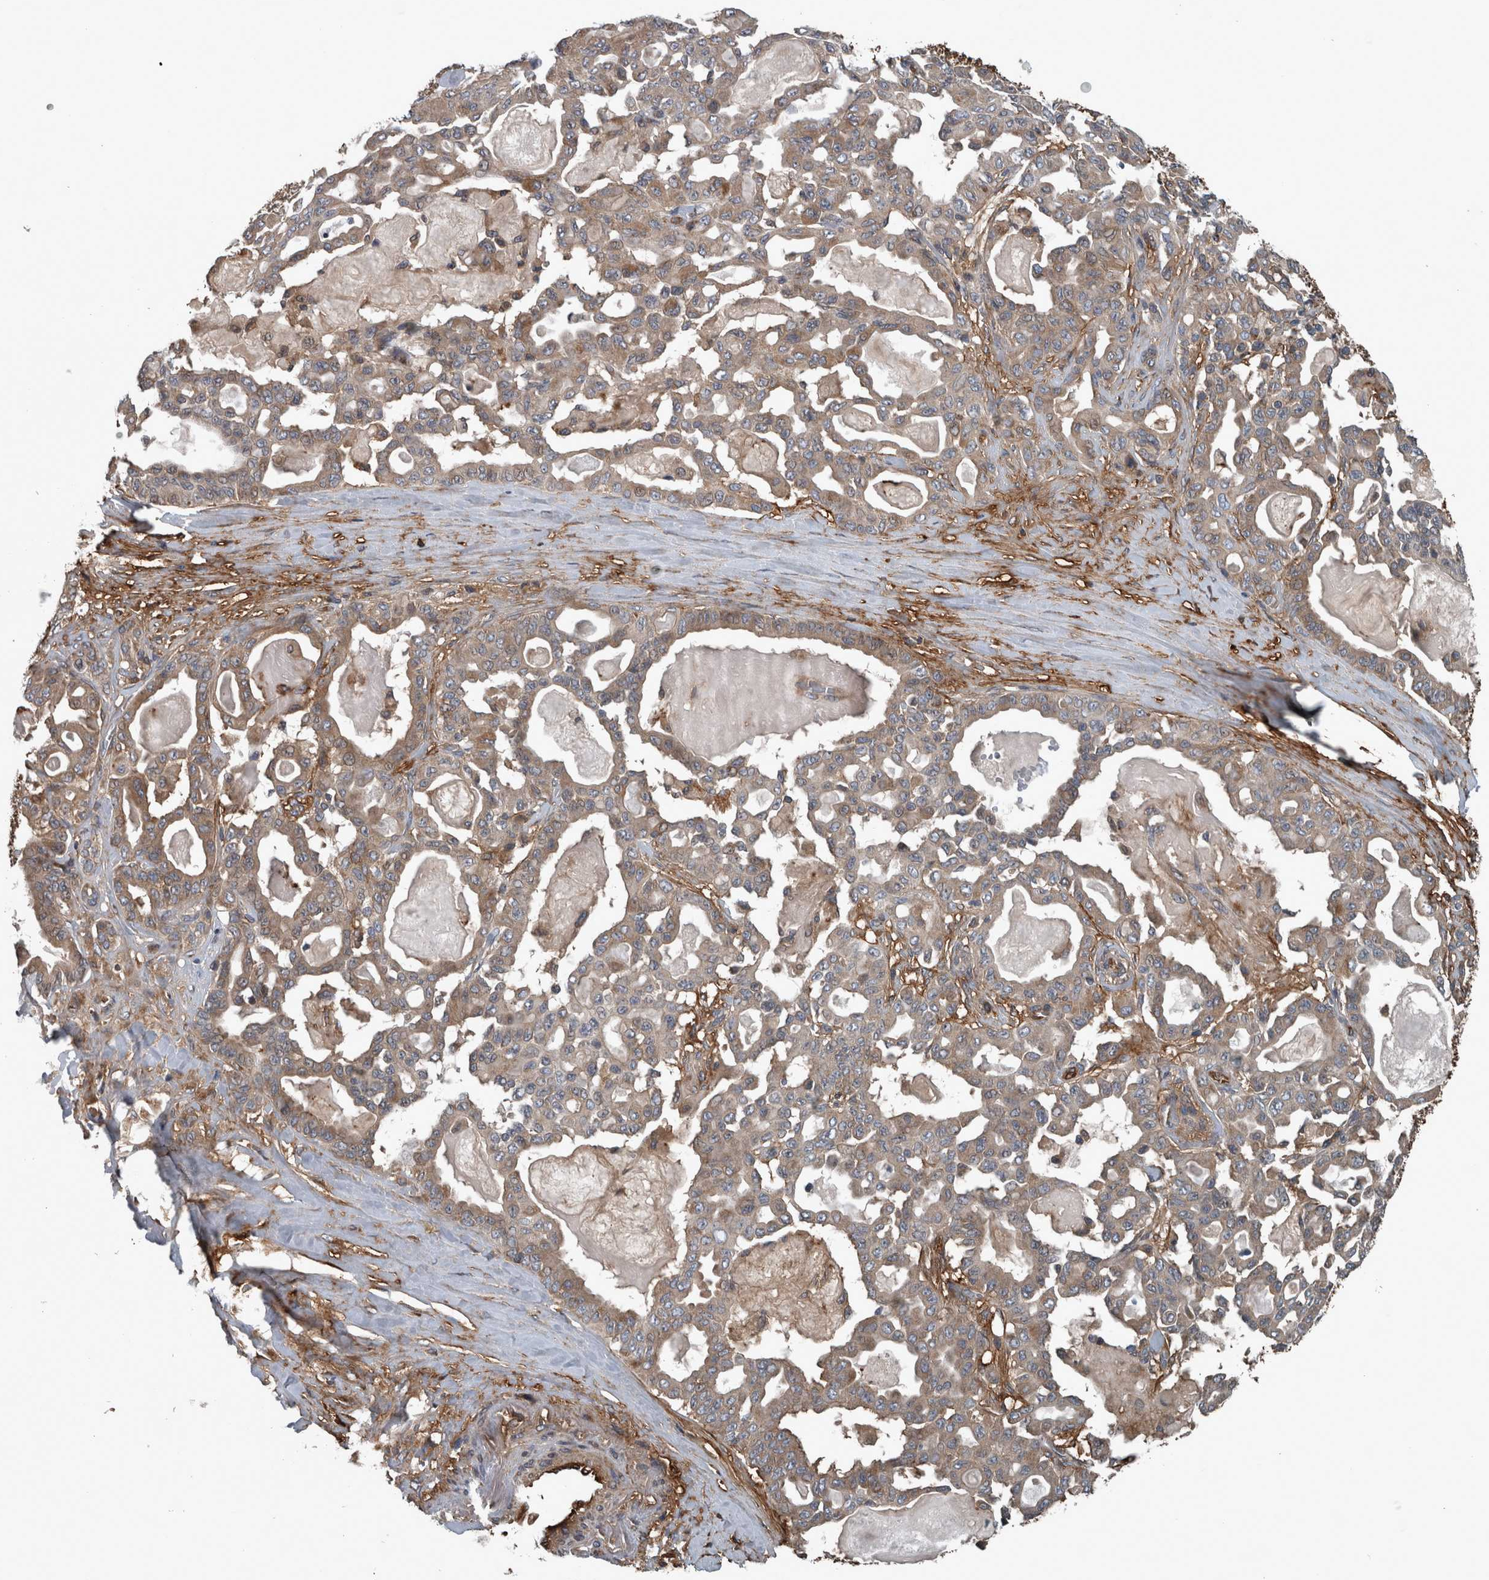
{"staining": {"intensity": "weak", "quantity": ">75%", "location": "cytoplasmic/membranous"}, "tissue": "pancreatic cancer", "cell_type": "Tumor cells", "image_type": "cancer", "snomed": [{"axis": "morphology", "description": "Adenocarcinoma, NOS"}, {"axis": "topography", "description": "Pancreas"}], "caption": "Protein staining of pancreatic adenocarcinoma tissue shows weak cytoplasmic/membranous staining in about >75% of tumor cells. (DAB (3,3'-diaminobenzidine) IHC with brightfield microscopy, high magnification).", "gene": "EXOC8", "patient": {"sex": "male", "age": 63}}